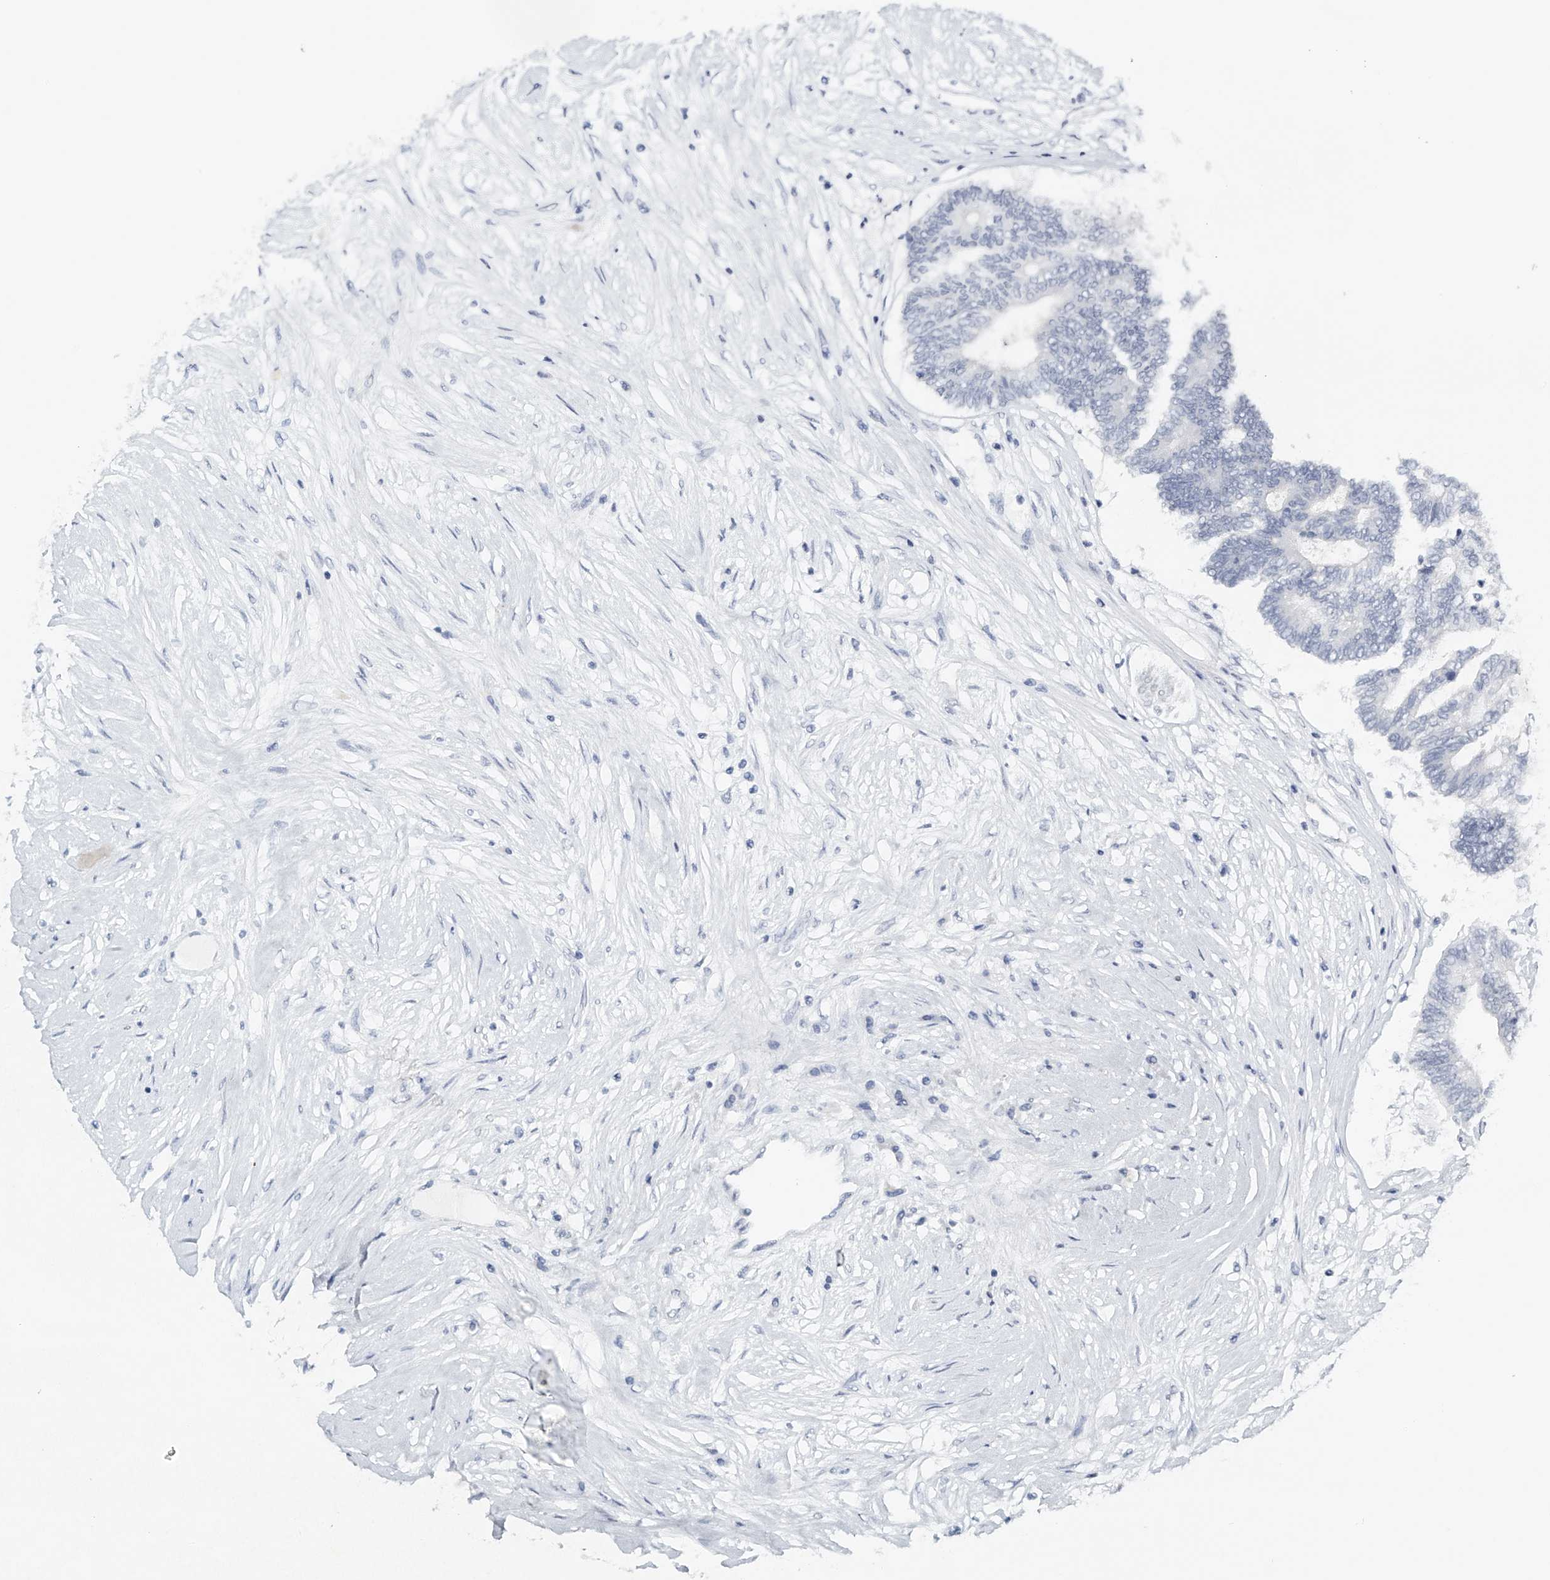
{"staining": {"intensity": "negative", "quantity": "none", "location": "none"}, "tissue": "colorectal cancer", "cell_type": "Tumor cells", "image_type": "cancer", "snomed": [{"axis": "morphology", "description": "Adenocarcinoma, NOS"}, {"axis": "topography", "description": "Rectum"}], "caption": "Immunohistochemistry of colorectal cancer (adenocarcinoma) shows no positivity in tumor cells.", "gene": "FAT2", "patient": {"sex": "male", "age": 63}}